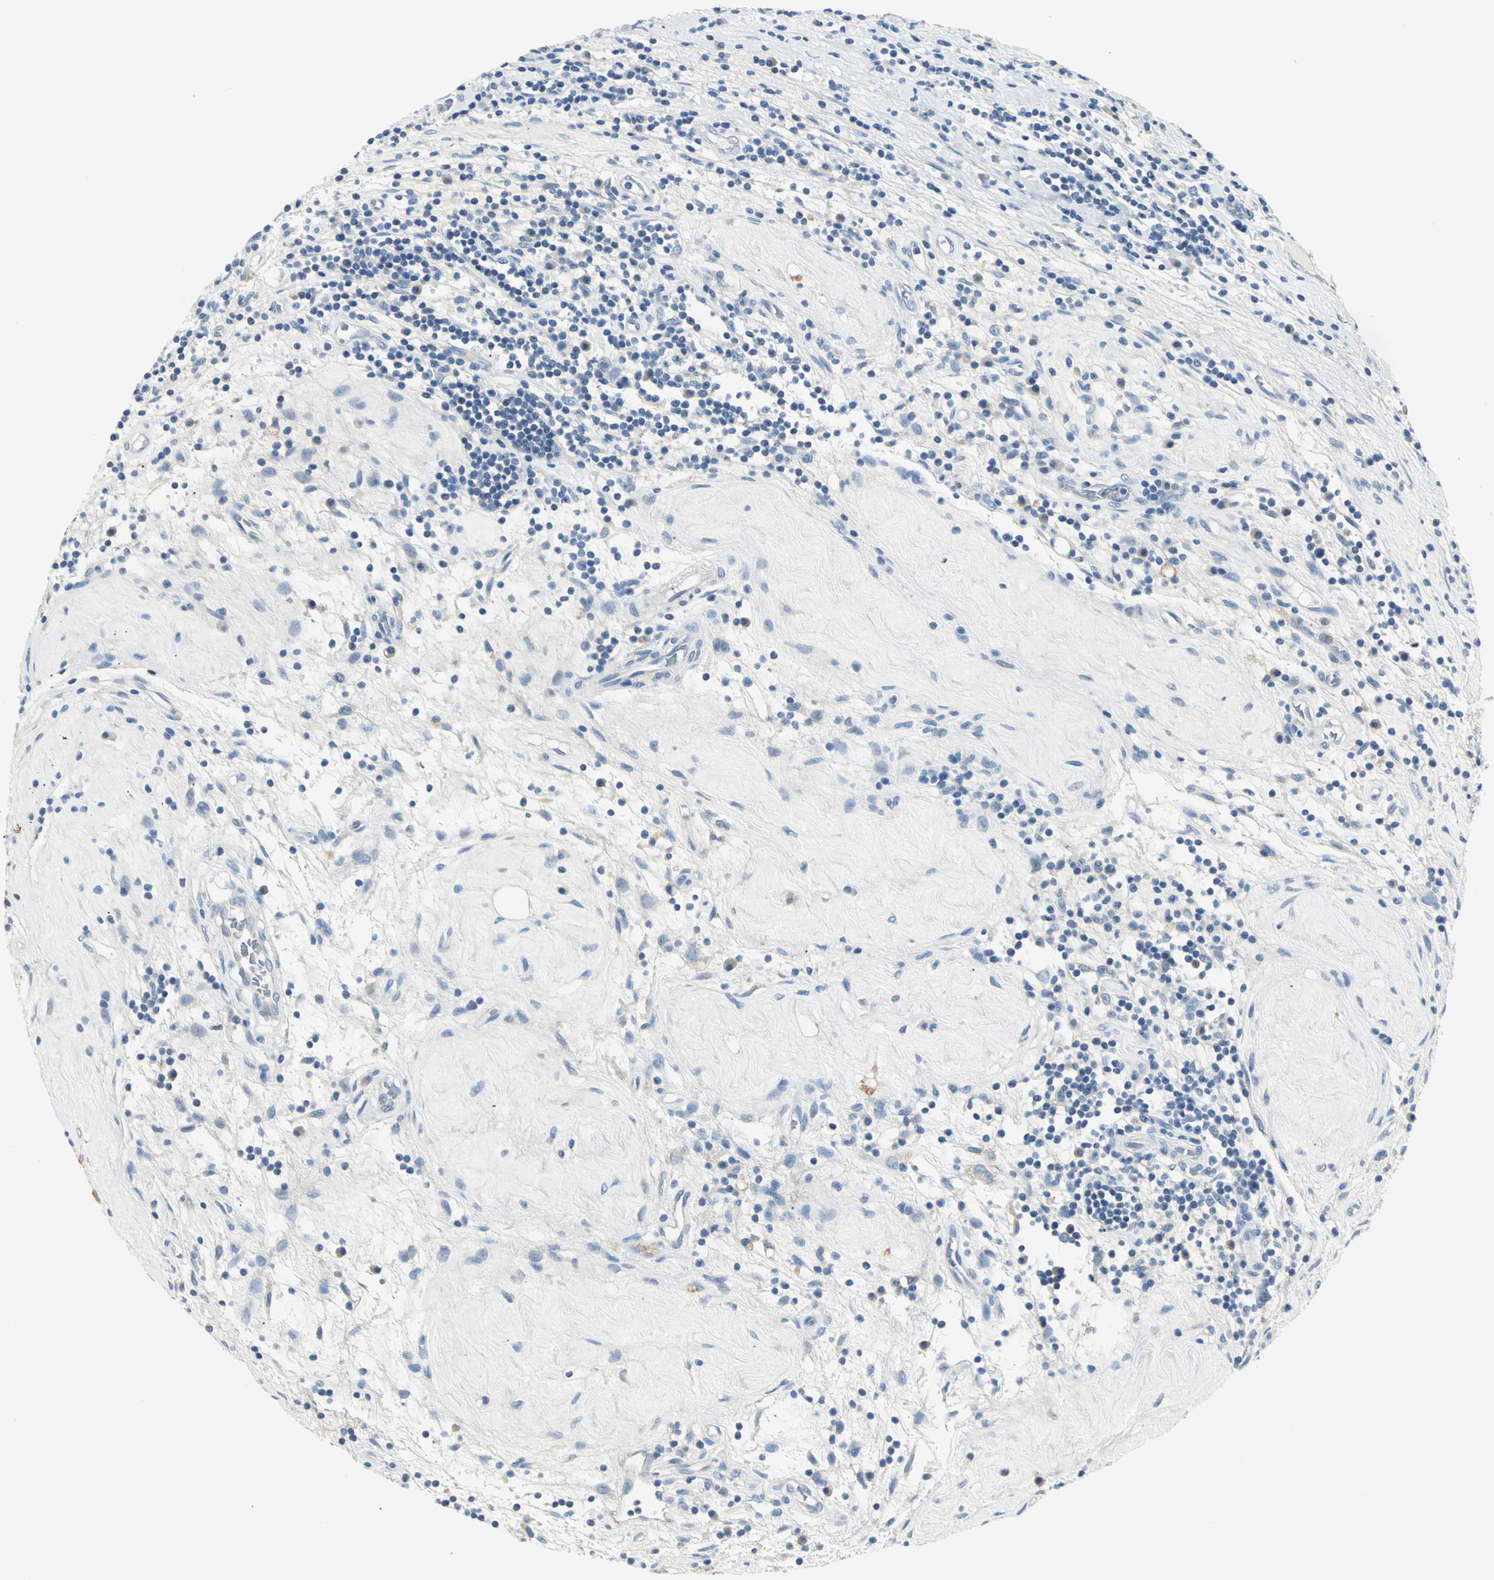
{"staining": {"intensity": "negative", "quantity": "none", "location": "none"}, "tissue": "testis cancer", "cell_type": "Tumor cells", "image_type": "cancer", "snomed": [{"axis": "morphology", "description": "Seminoma, NOS"}, {"axis": "topography", "description": "Testis"}], "caption": "A high-resolution image shows IHC staining of testis cancer, which displays no significant staining in tumor cells.", "gene": "RIPOR1", "patient": {"sex": "male", "age": 43}}